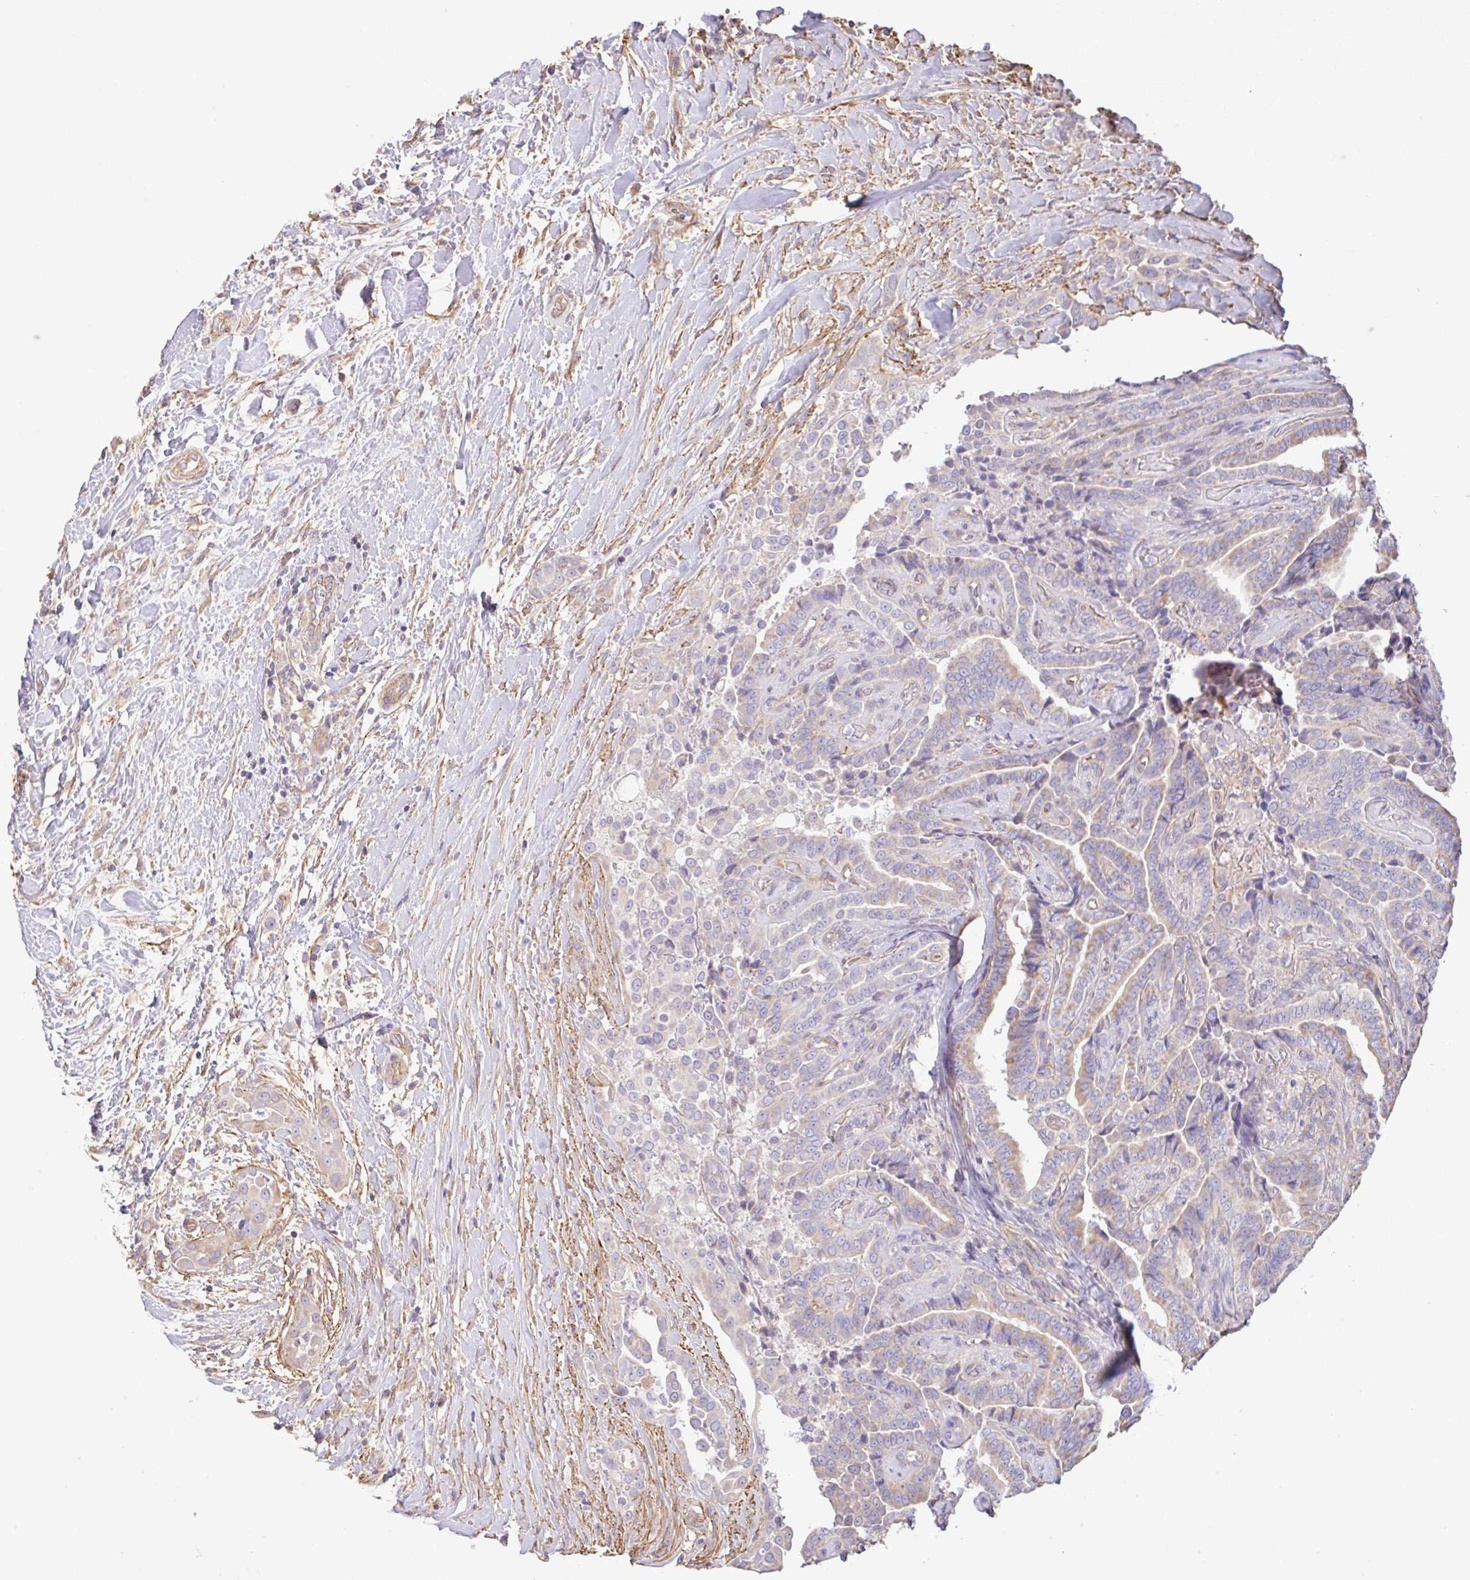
{"staining": {"intensity": "weak", "quantity": "<25%", "location": "cytoplasmic/membranous"}, "tissue": "thyroid cancer", "cell_type": "Tumor cells", "image_type": "cancer", "snomed": [{"axis": "morphology", "description": "Papillary adenocarcinoma, NOS"}, {"axis": "topography", "description": "Thyroid gland"}], "caption": "IHC of human papillary adenocarcinoma (thyroid) exhibits no positivity in tumor cells.", "gene": "PLCD4", "patient": {"sex": "male", "age": 61}}